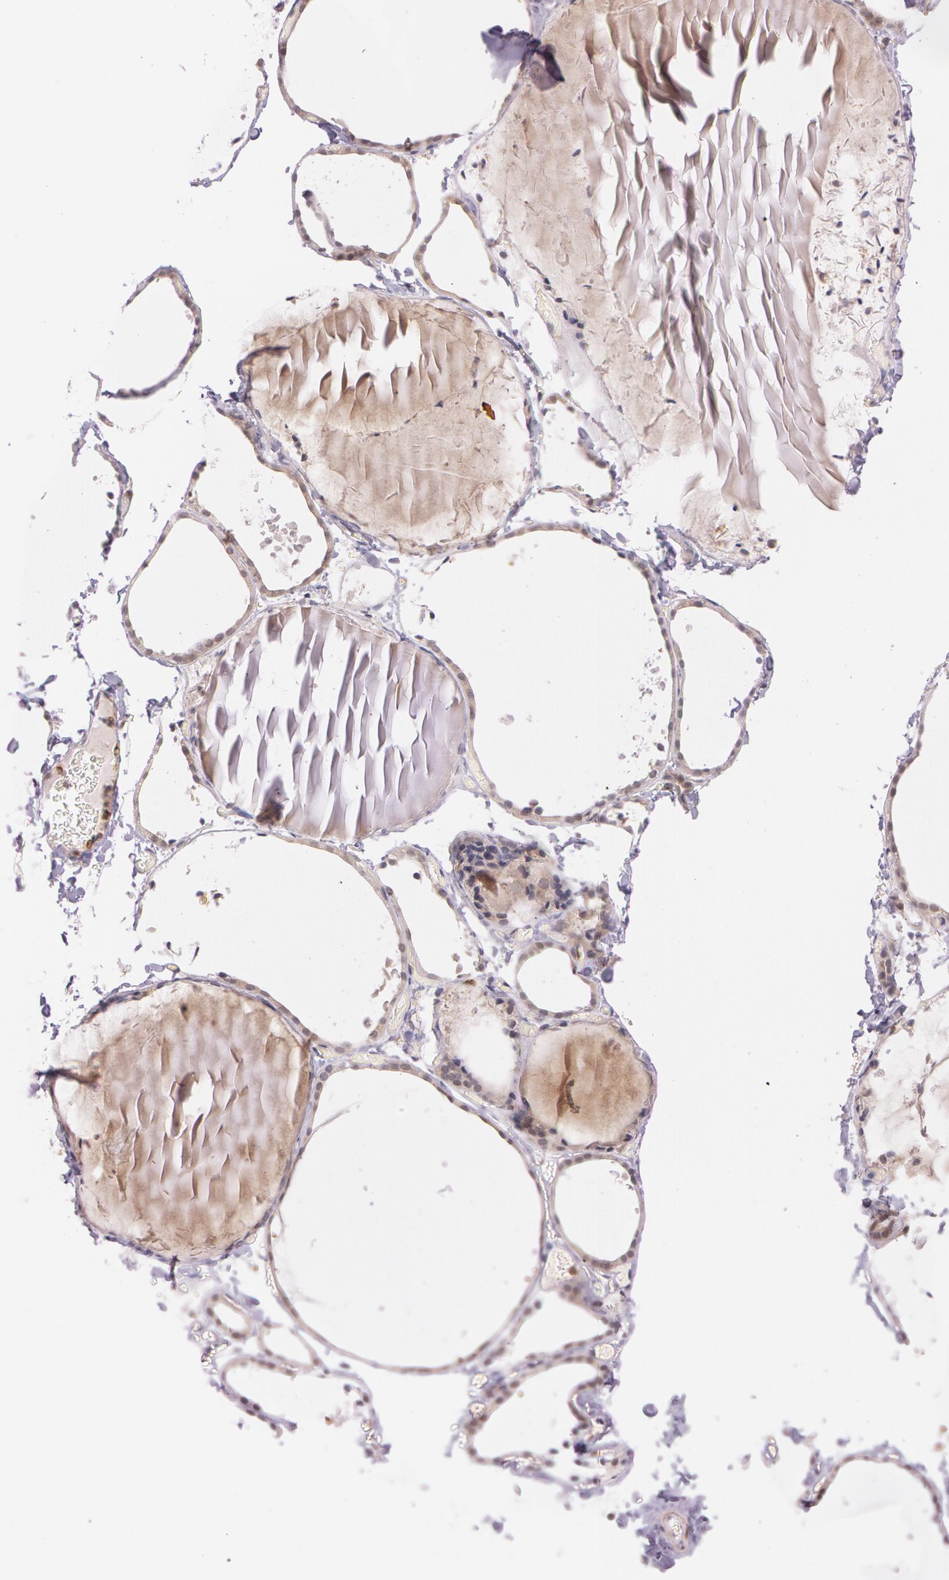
{"staining": {"intensity": "weak", "quantity": ">75%", "location": "cytoplasmic/membranous"}, "tissue": "thyroid gland", "cell_type": "Glandular cells", "image_type": "normal", "snomed": [{"axis": "morphology", "description": "Normal tissue, NOS"}, {"axis": "topography", "description": "Thyroid gland"}], "caption": "DAB (3,3'-diaminobenzidine) immunohistochemical staining of normal thyroid gland reveals weak cytoplasmic/membranous protein positivity in approximately >75% of glandular cells. (IHC, brightfield microscopy, high magnification).", "gene": "ATG2B", "patient": {"sex": "female", "age": 22}}